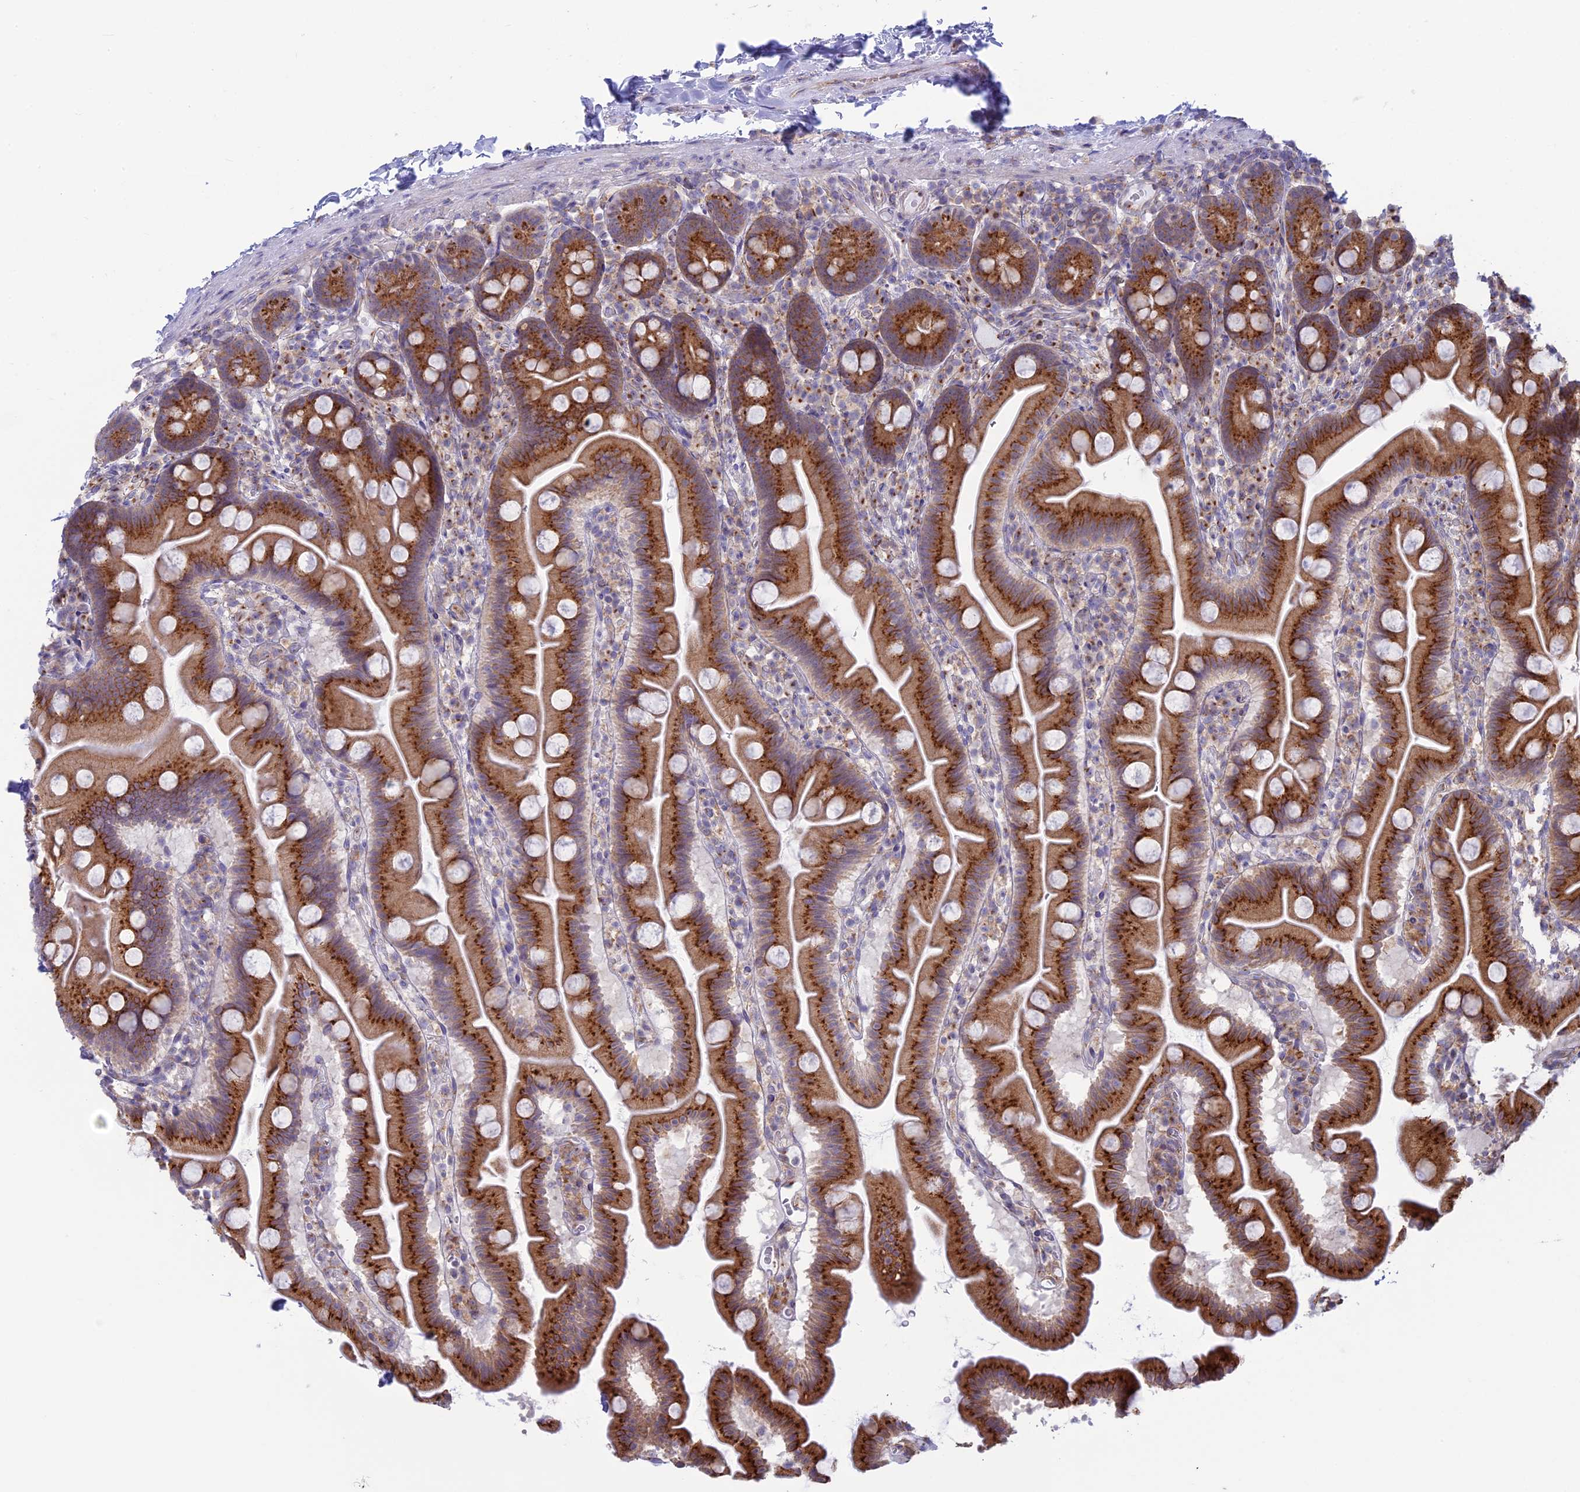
{"staining": {"intensity": "strong", "quantity": ">75%", "location": "cytoplasmic/membranous"}, "tissue": "small intestine", "cell_type": "Glandular cells", "image_type": "normal", "snomed": [{"axis": "morphology", "description": "Normal tissue, NOS"}, {"axis": "topography", "description": "Small intestine"}], "caption": "Protein staining exhibits strong cytoplasmic/membranous staining in approximately >75% of glandular cells in benign small intestine.", "gene": "CLINT1", "patient": {"sex": "female", "age": 68}}